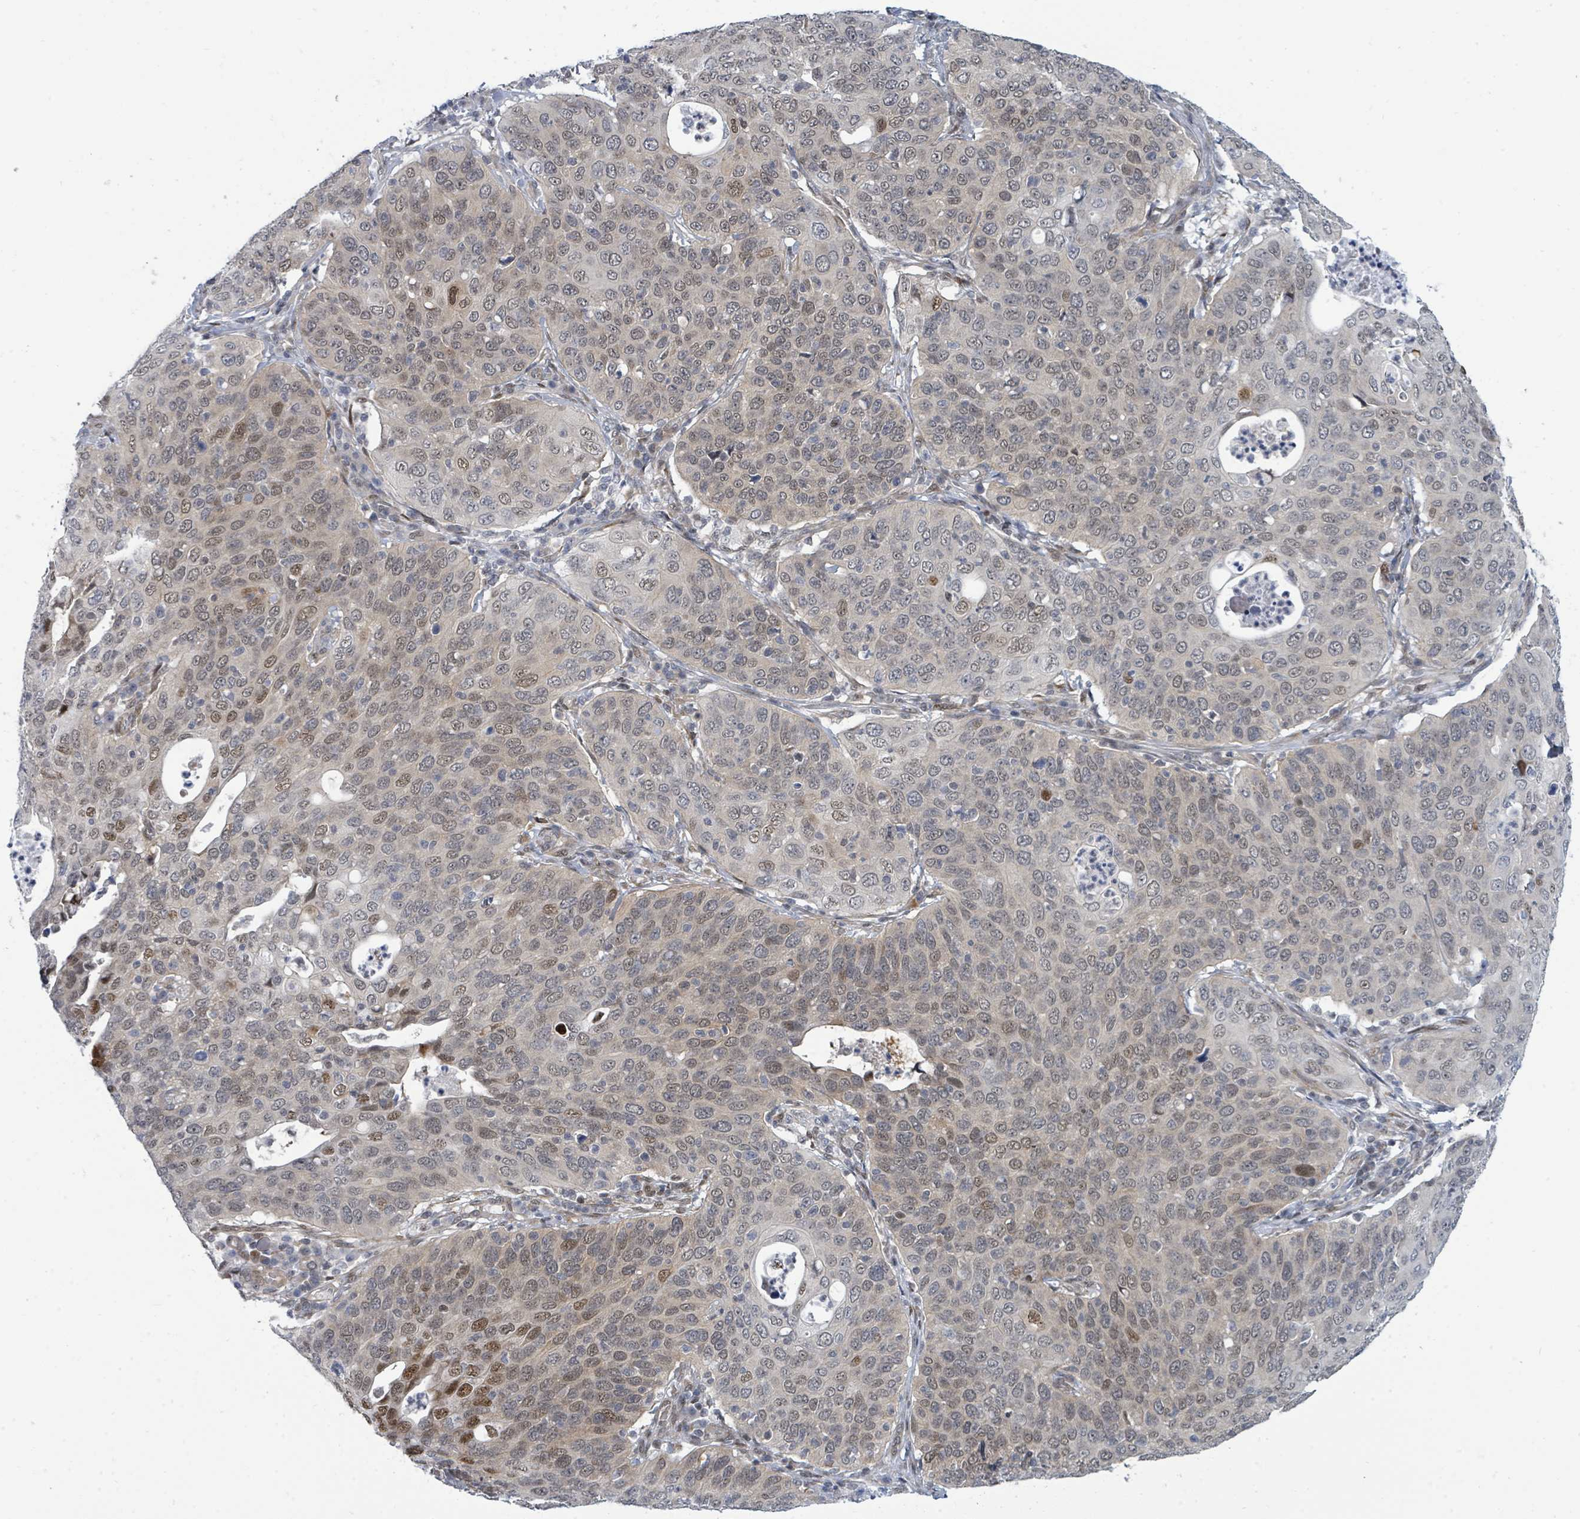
{"staining": {"intensity": "moderate", "quantity": "25%-75%", "location": "nuclear"}, "tissue": "cervical cancer", "cell_type": "Tumor cells", "image_type": "cancer", "snomed": [{"axis": "morphology", "description": "Squamous cell carcinoma, NOS"}, {"axis": "topography", "description": "Cervix"}], "caption": "High-magnification brightfield microscopy of cervical cancer (squamous cell carcinoma) stained with DAB (3,3'-diaminobenzidine) (brown) and counterstained with hematoxylin (blue). tumor cells exhibit moderate nuclear expression is identified in about25%-75% of cells.", "gene": "SUMO4", "patient": {"sex": "female", "age": 36}}